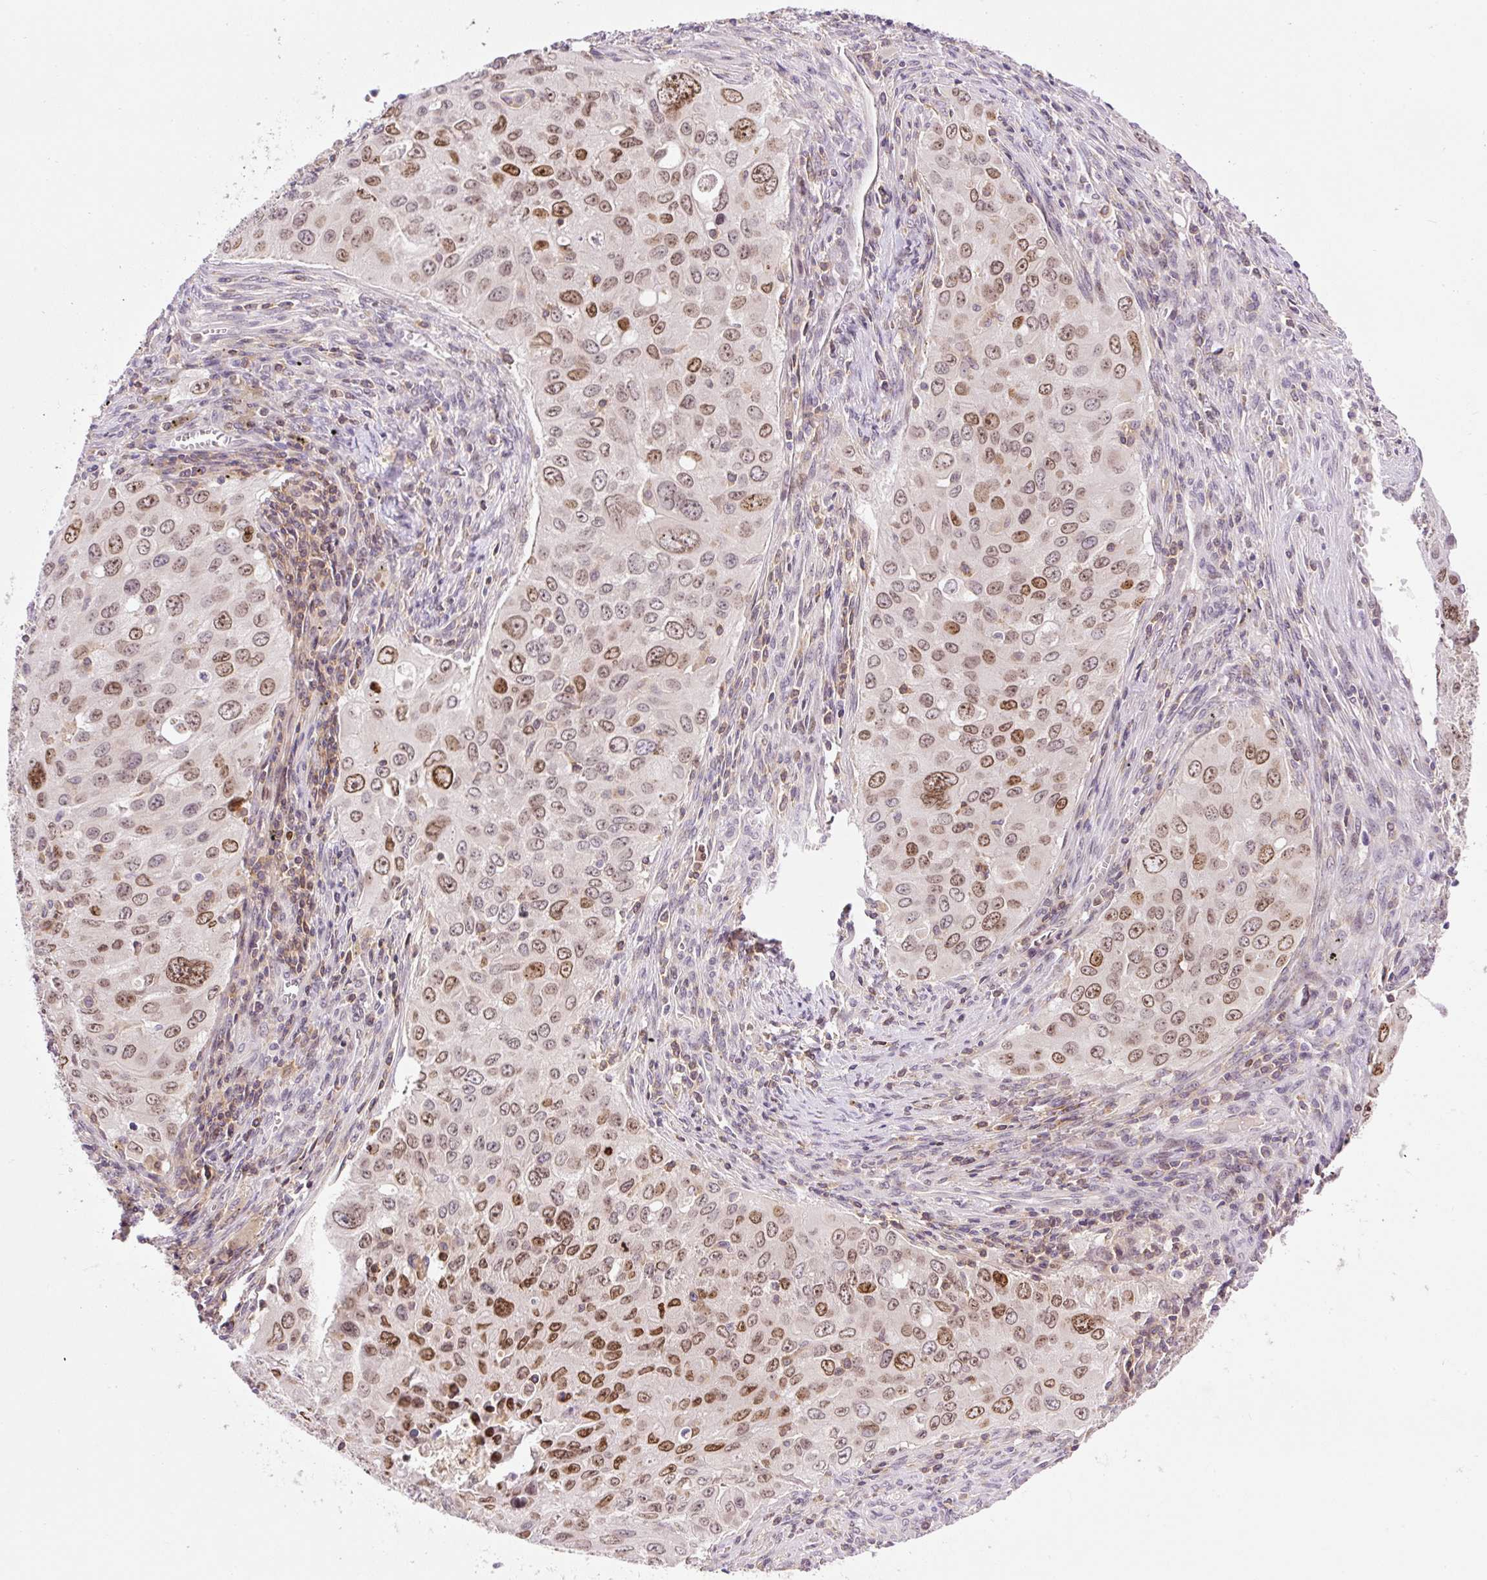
{"staining": {"intensity": "moderate", "quantity": ">75%", "location": "nuclear"}, "tissue": "lung cancer", "cell_type": "Tumor cells", "image_type": "cancer", "snomed": [{"axis": "morphology", "description": "Adenocarcinoma, NOS"}, {"axis": "morphology", "description": "Adenocarcinoma, metastatic, NOS"}, {"axis": "topography", "description": "Lymph node"}, {"axis": "topography", "description": "Lung"}], "caption": "IHC histopathology image of human lung metastatic adenocarcinoma stained for a protein (brown), which shows medium levels of moderate nuclear expression in about >75% of tumor cells.", "gene": "CARD11", "patient": {"sex": "female", "age": 42}}